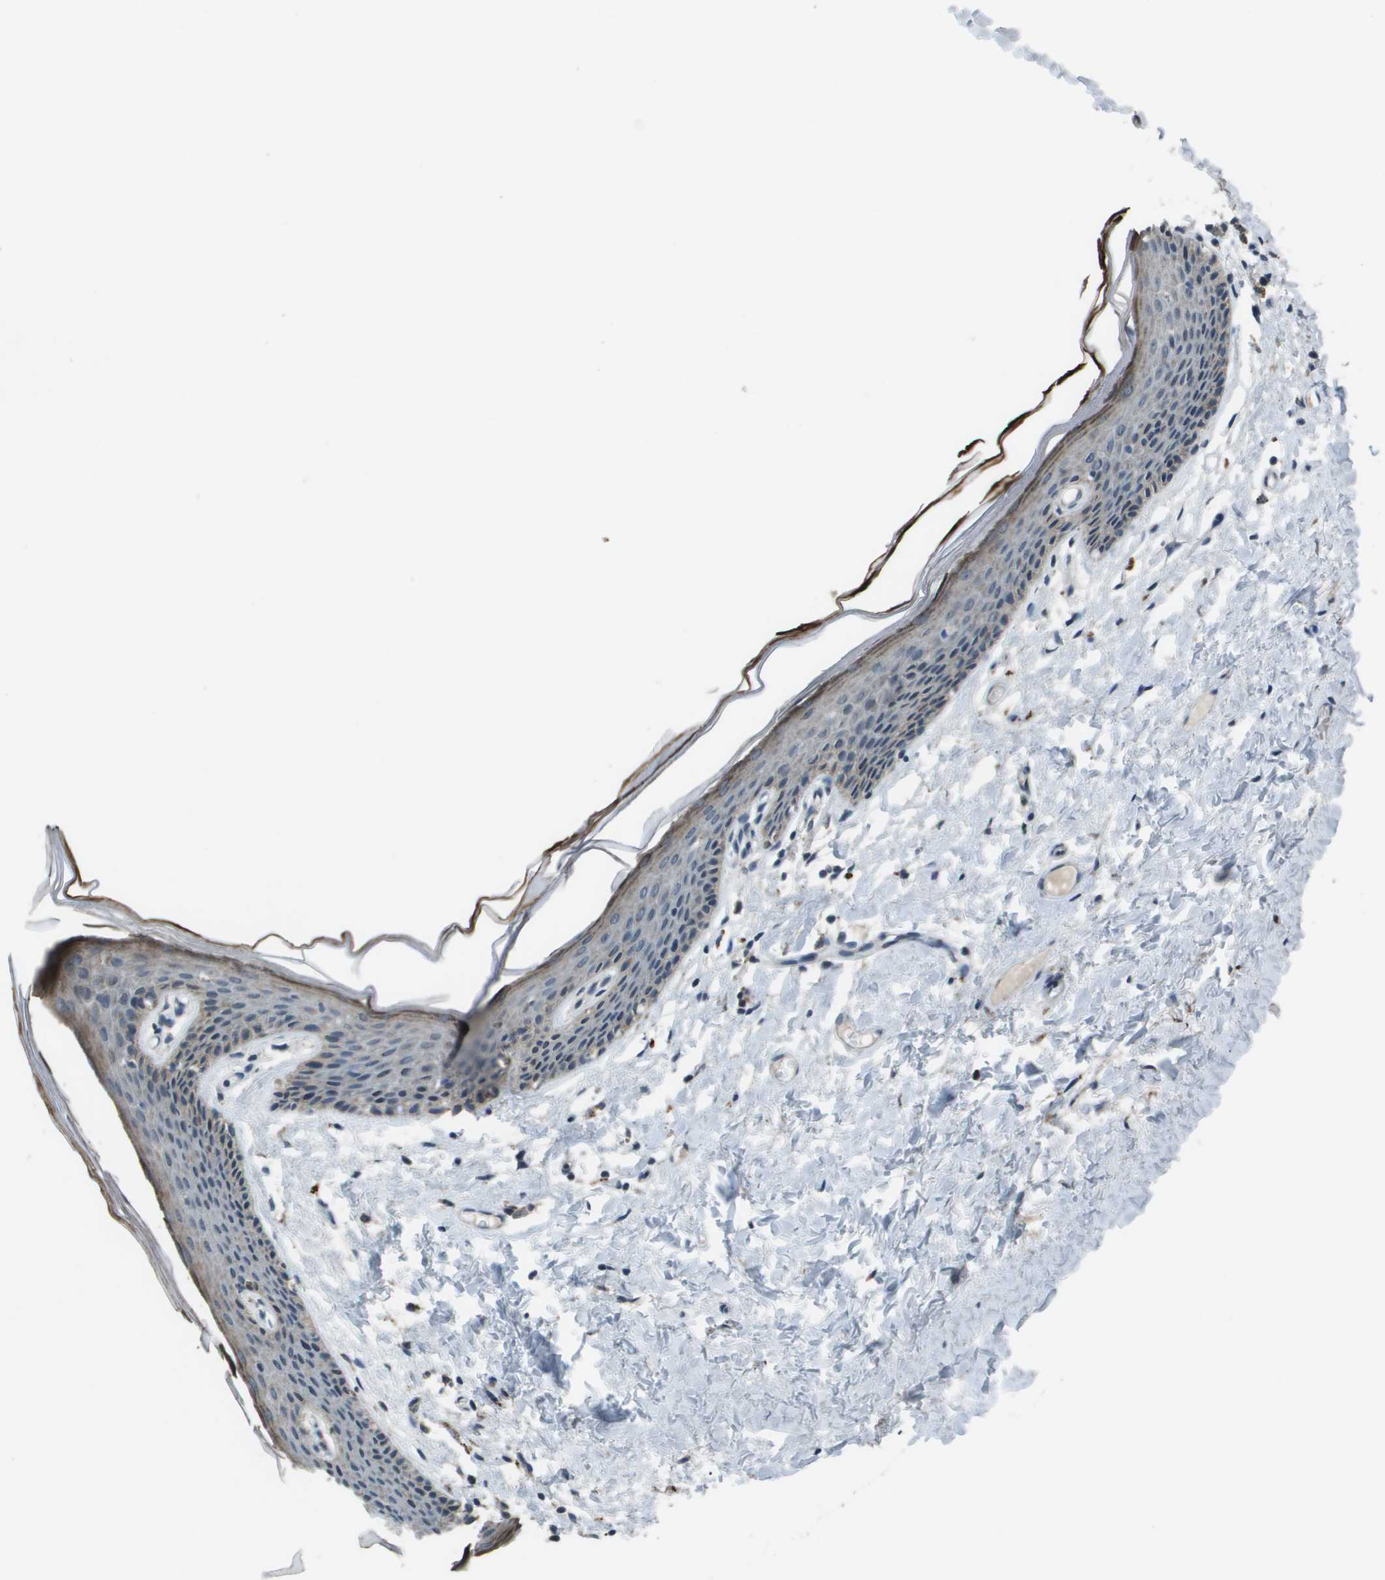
{"staining": {"intensity": "weak", "quantity": "<25%", "location": "cytoplasmic/membranous"}, "tissue": "skin", "cell_type": "Epidermal cells", "image_type": "normal", "snomed": [{"axis": "morphology", "description": "Normal tissue, NOS"}, {"axis": "topography", "description": "Vulva"}], "caption": "DAB immunohistochemical staining of benign skin displays no significant expression in epidermal cells.", "gene": "GOSR2", "patient": {"sex": "female", "age": 54}}